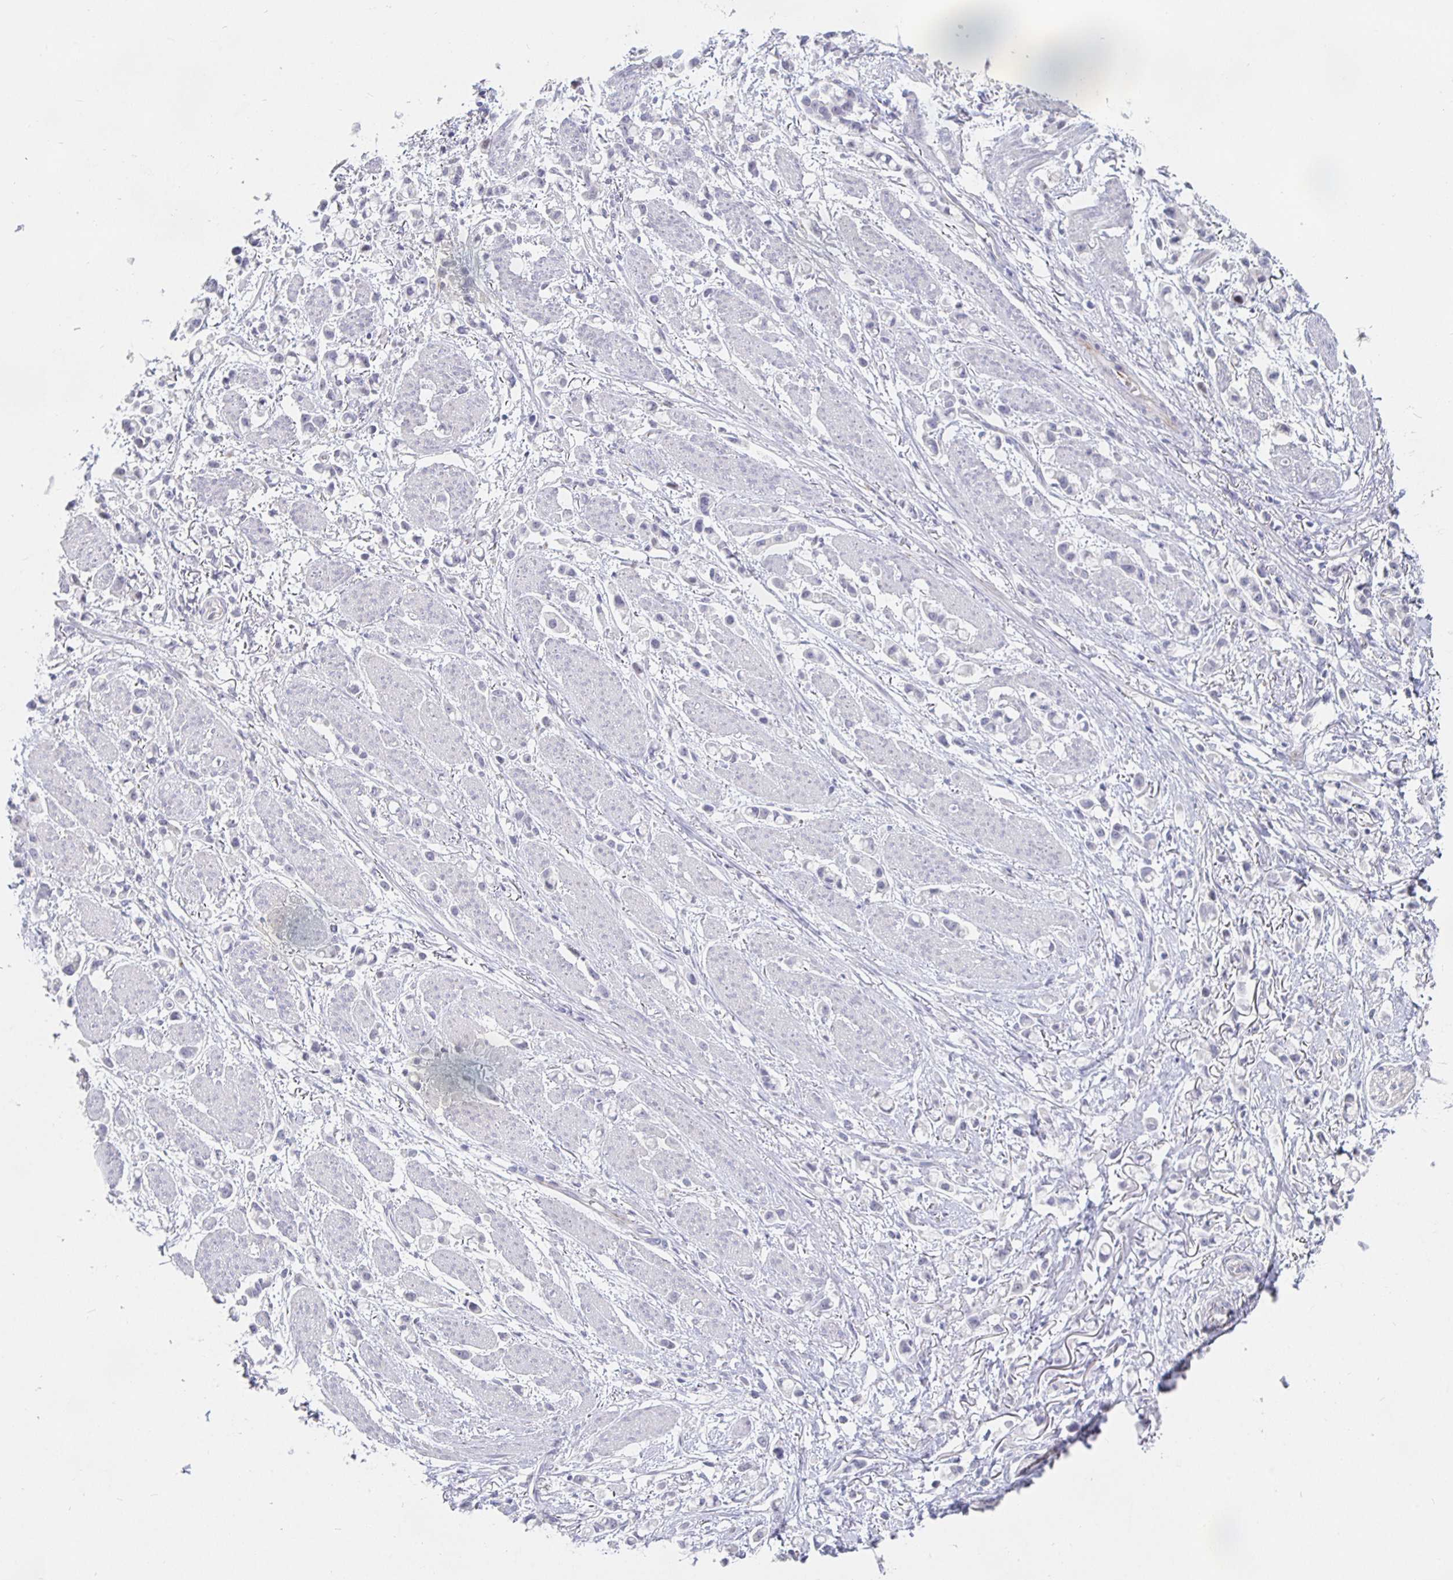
{"staining": {"intensity": "negative", "quantity": "none", "location": "none"}, "tissue": "stomach cancer", "cell_type": "Tumor cells", "image_type": "cancer", "snomed": [{"axis": "morphology", "description": "Adenocarcinoma, NOS"}, {"axis": "topography", "description": "Stomach"}], "caption": "There is no significant expression in tumor cells of stomach adenocarcinoma. (DAB immunohistochemistry (IHC) visualized using brightfield microscopy, high magnification).", "gene": "S100G", "patient": {"sex": "female", "age": 81}}